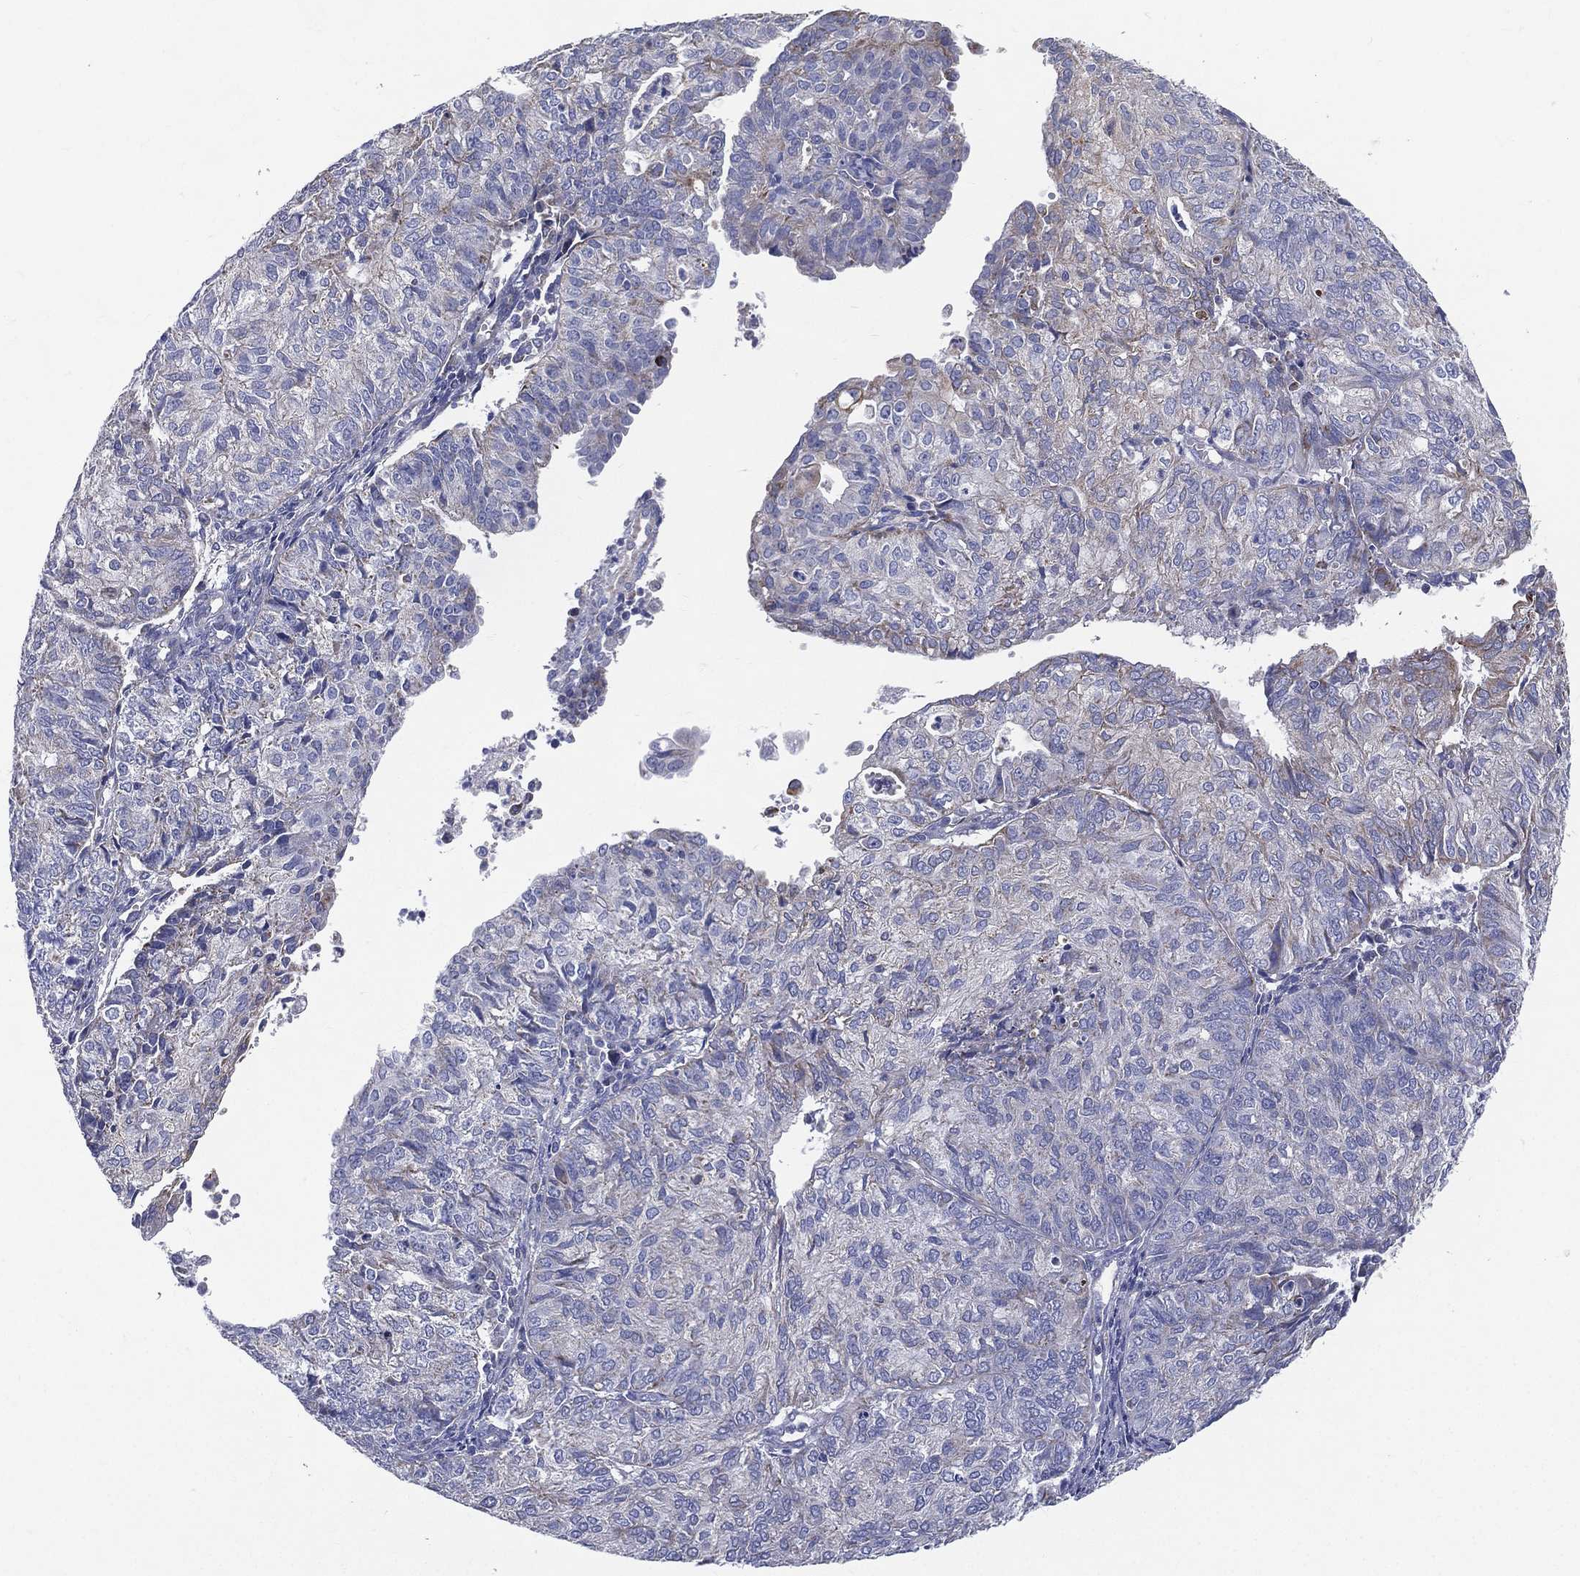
{"staining": {"intensity": "weak", "quantity": "<25%", "location": "cytoplasmic/membranous"}, "tissue": "endometrial cancer", "cell_type": "Tumor cells", "image_type": "cancer", "snomed": [{"axis": "morphology", "description": "Adenocarcinoma, NOS"}, {"axis": "topography", "description": "Endometrium"}], "caption": "DAB (3,3'-diaminobenzidine) immunohistochemical staining of human endometrial cancer (adenocarcinoma) demonstrates no significant expression in tumor cells.", "gene": "PWWP3A", "patient": {"sex": "female", "age": 82}}